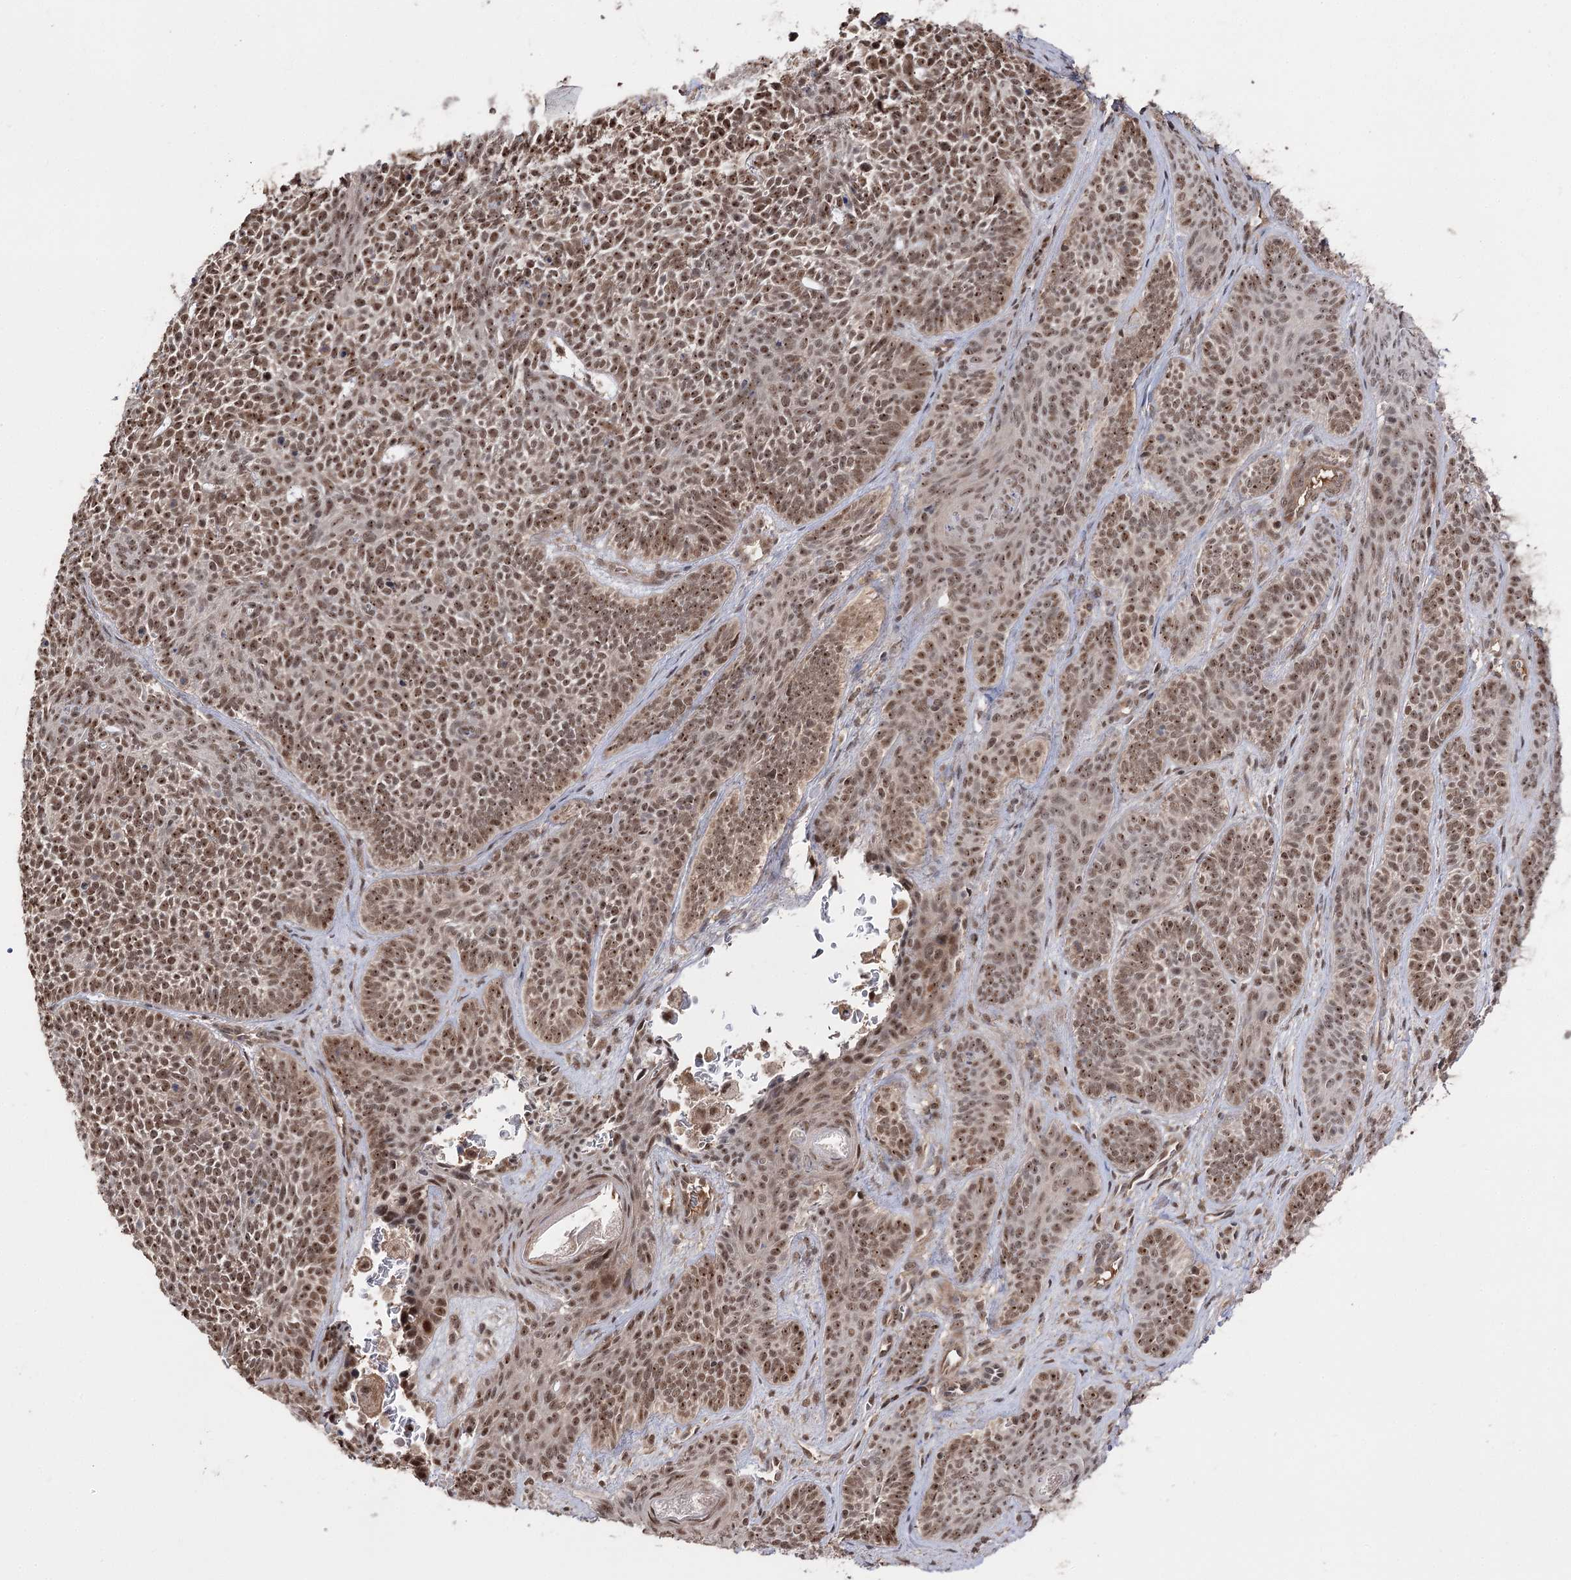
{"staining": {"intensity": "moderate", "quantity": ">75%", "location": "nuclear"}, "tissue": "skin cancer", "cell_type": "Tumor cells", "image_type": "cancer", "snomed": [{"axis": "morphology", "description": "Basal cell carcinoma"}, {"axis": "topography", "description": "Skin"}], "caption": "Moderate nuclear expression for a protein is appreciated in approximately >75% of tumor cells of skin basal cell carcinoma using immunohistochemistry.", "gene": "FAM53B", "patient": {"sex": "male", "age": 85}}